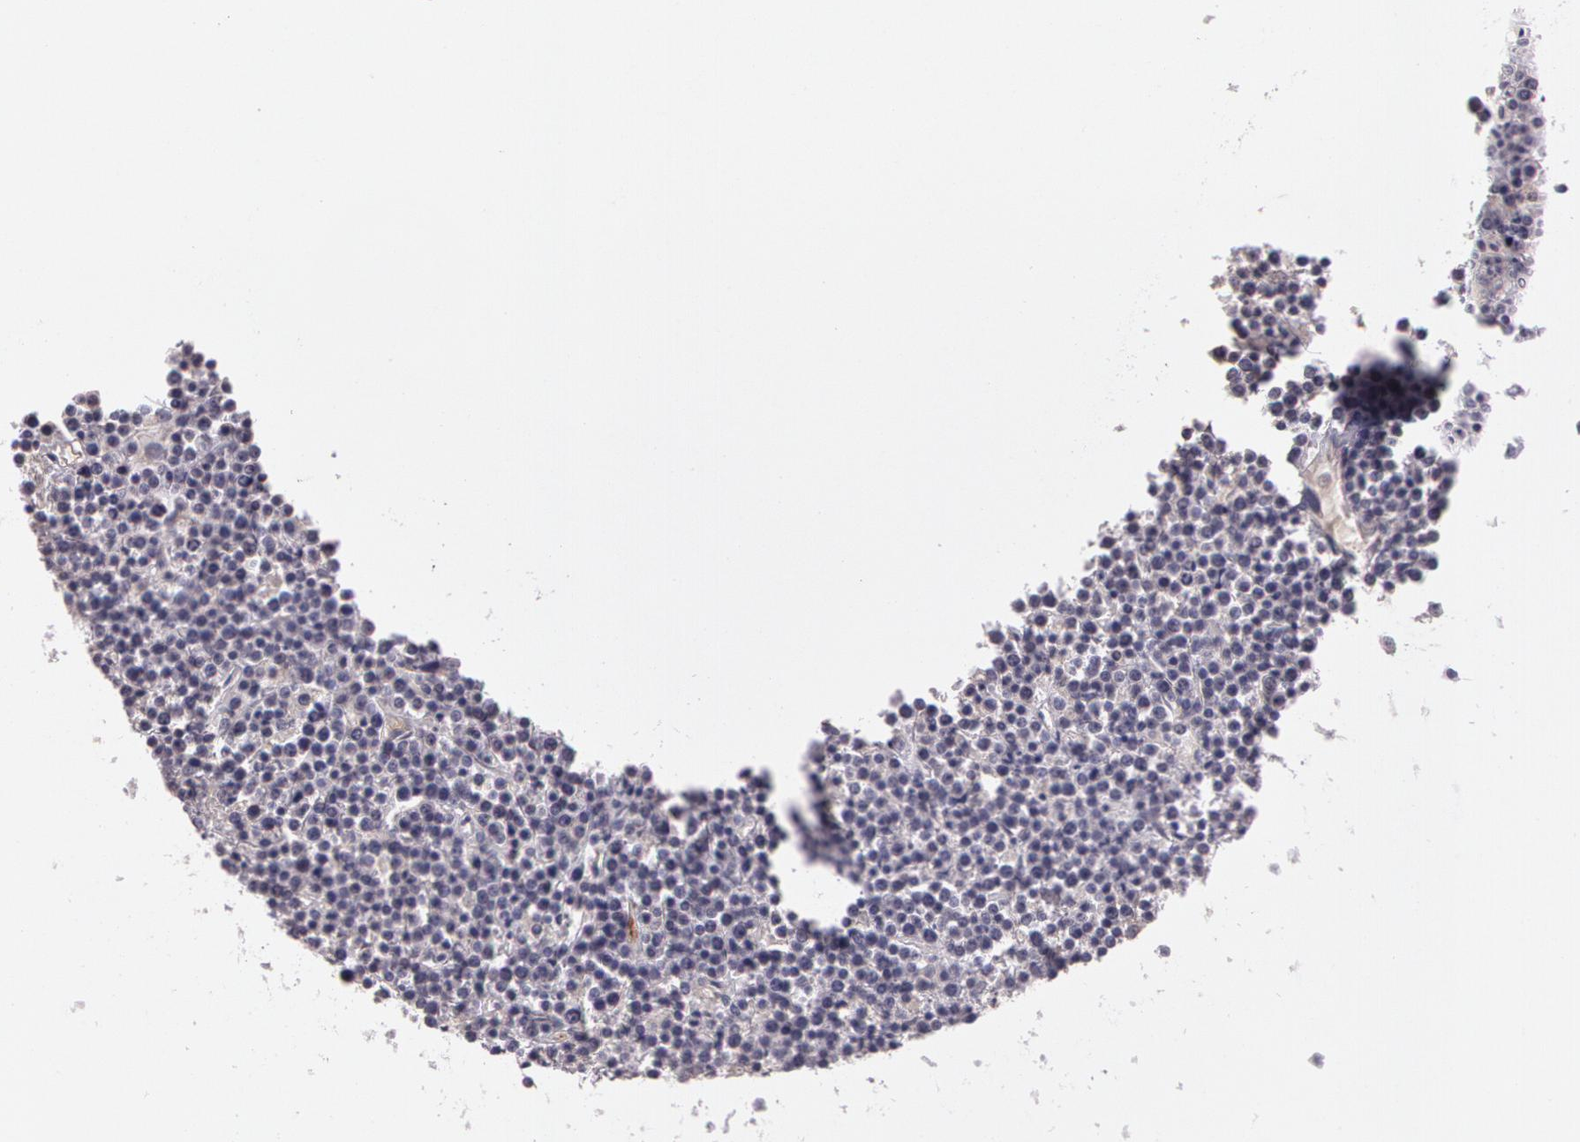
{"staining": {"intensity": "negative", "quantity": "none", "location": "none"}, "tissue": "lymphoma", "cell_type": "Tumor cells", "image_type": "cancer", "snomed": [{"axis": "morphology", "description": "Malignant lymphoma, non-Hodgkin's type, High grade"}, {"axis": "topography", "description": "Ovary"}], "caption": "Micrograph shows no protein positivity in tumor cells of high-grade malignant lymphoma, non-Hodgkin's type tissue.", "gene": "G2E3", "patient": {"sex": "female", "age": 56}}